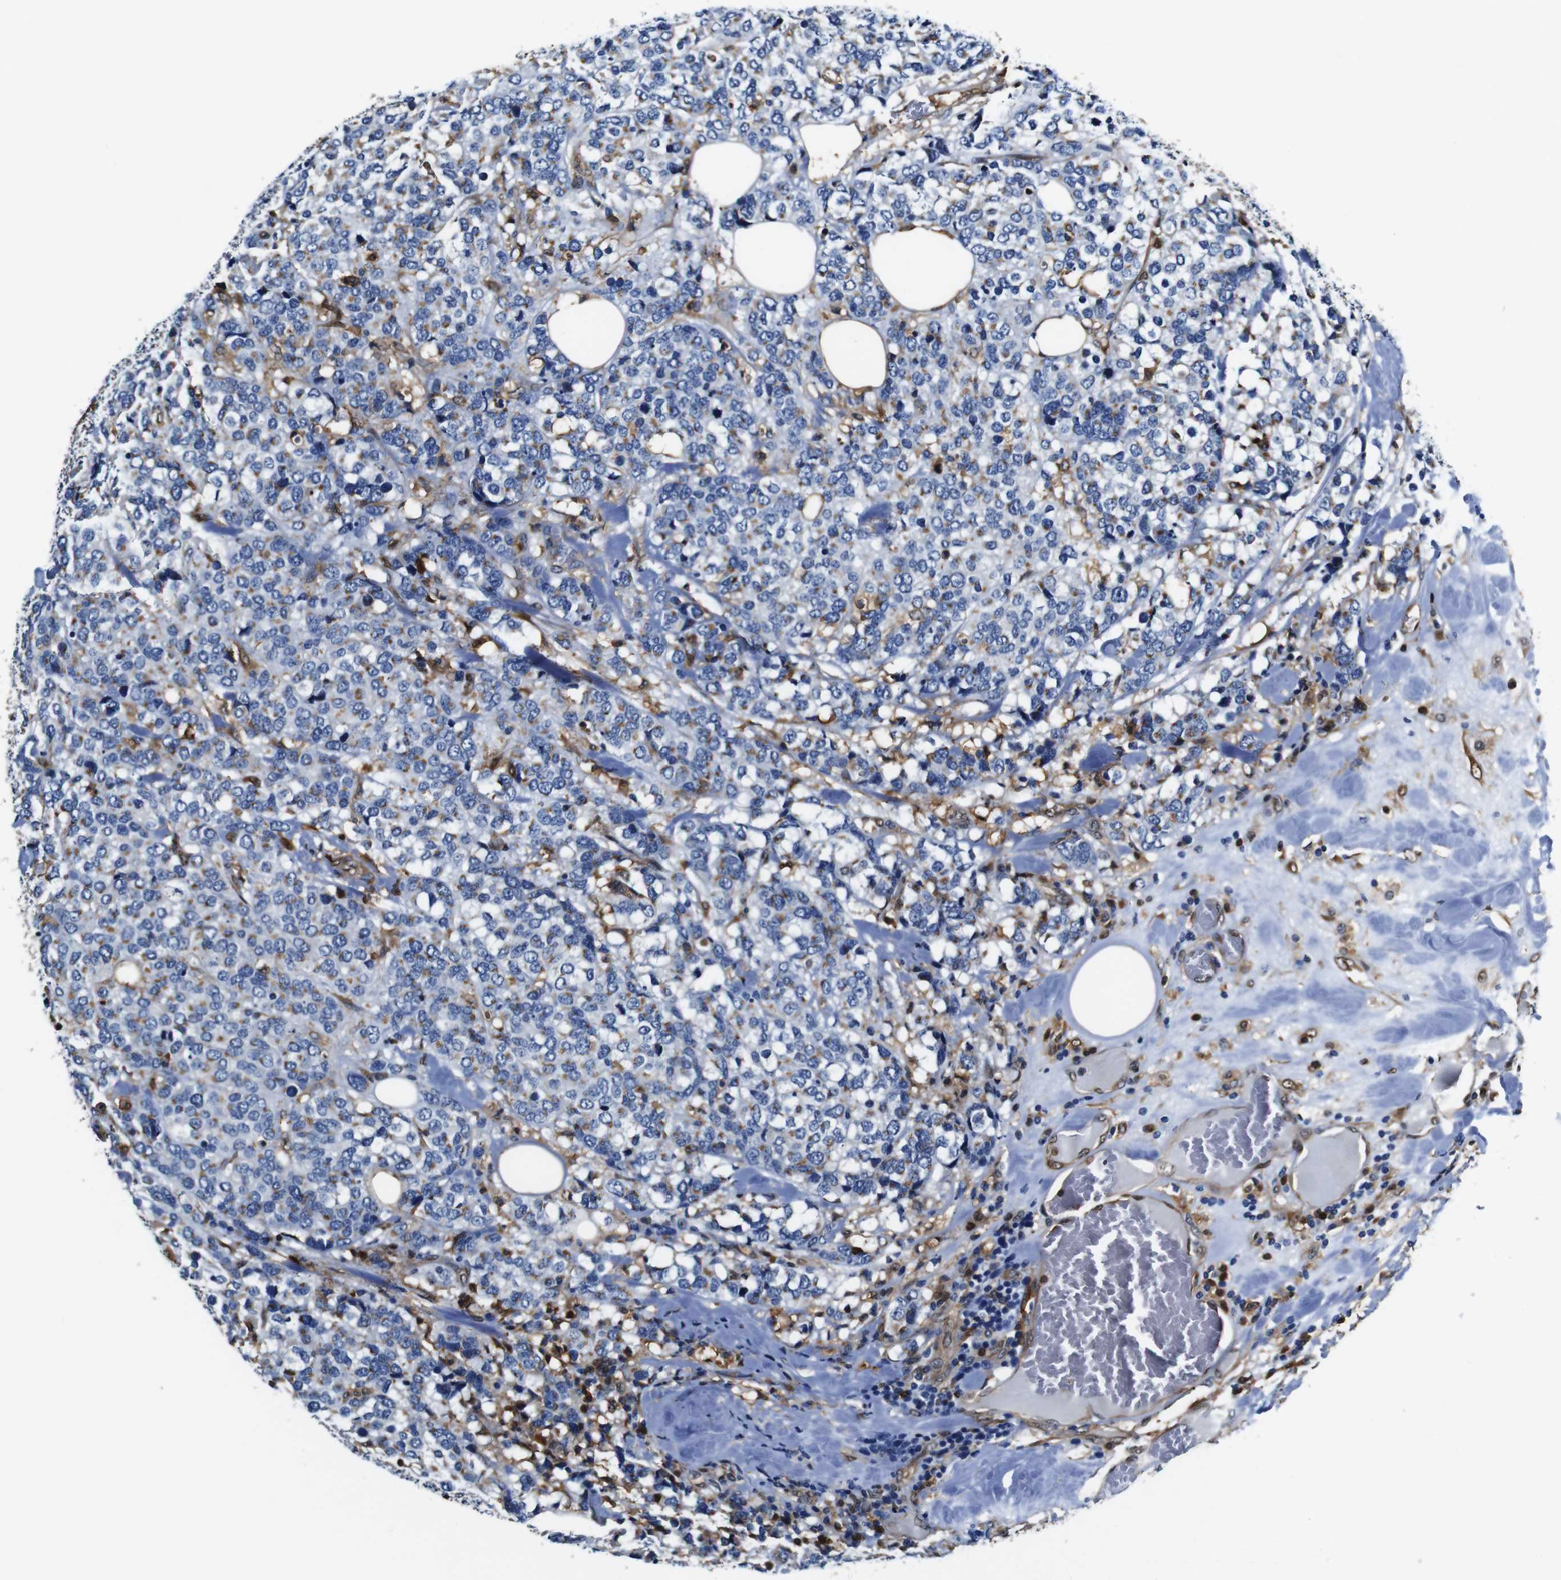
{"staining": {"intensity": "moderate", "quantity": "<25%", "location": "cytoplasmic/membranous"}, "tissue": "breast cancer", "cell_type": "Tumor cells", "image_type": "cancer", "snomed": [{"axis": "morphology", "description": "Lobular carcinoma"}, {"axis": "topography", "description": "Breast"}], "caption": "DAB immunohistochemical staining of human breast cancer (lobular carcinoma) displays moderate cytoplasmic/membranous protein expression in approximately <25% of tumor cells.", "gene": "ANXA1", "patient": {"sex": "female", "age": 59}}